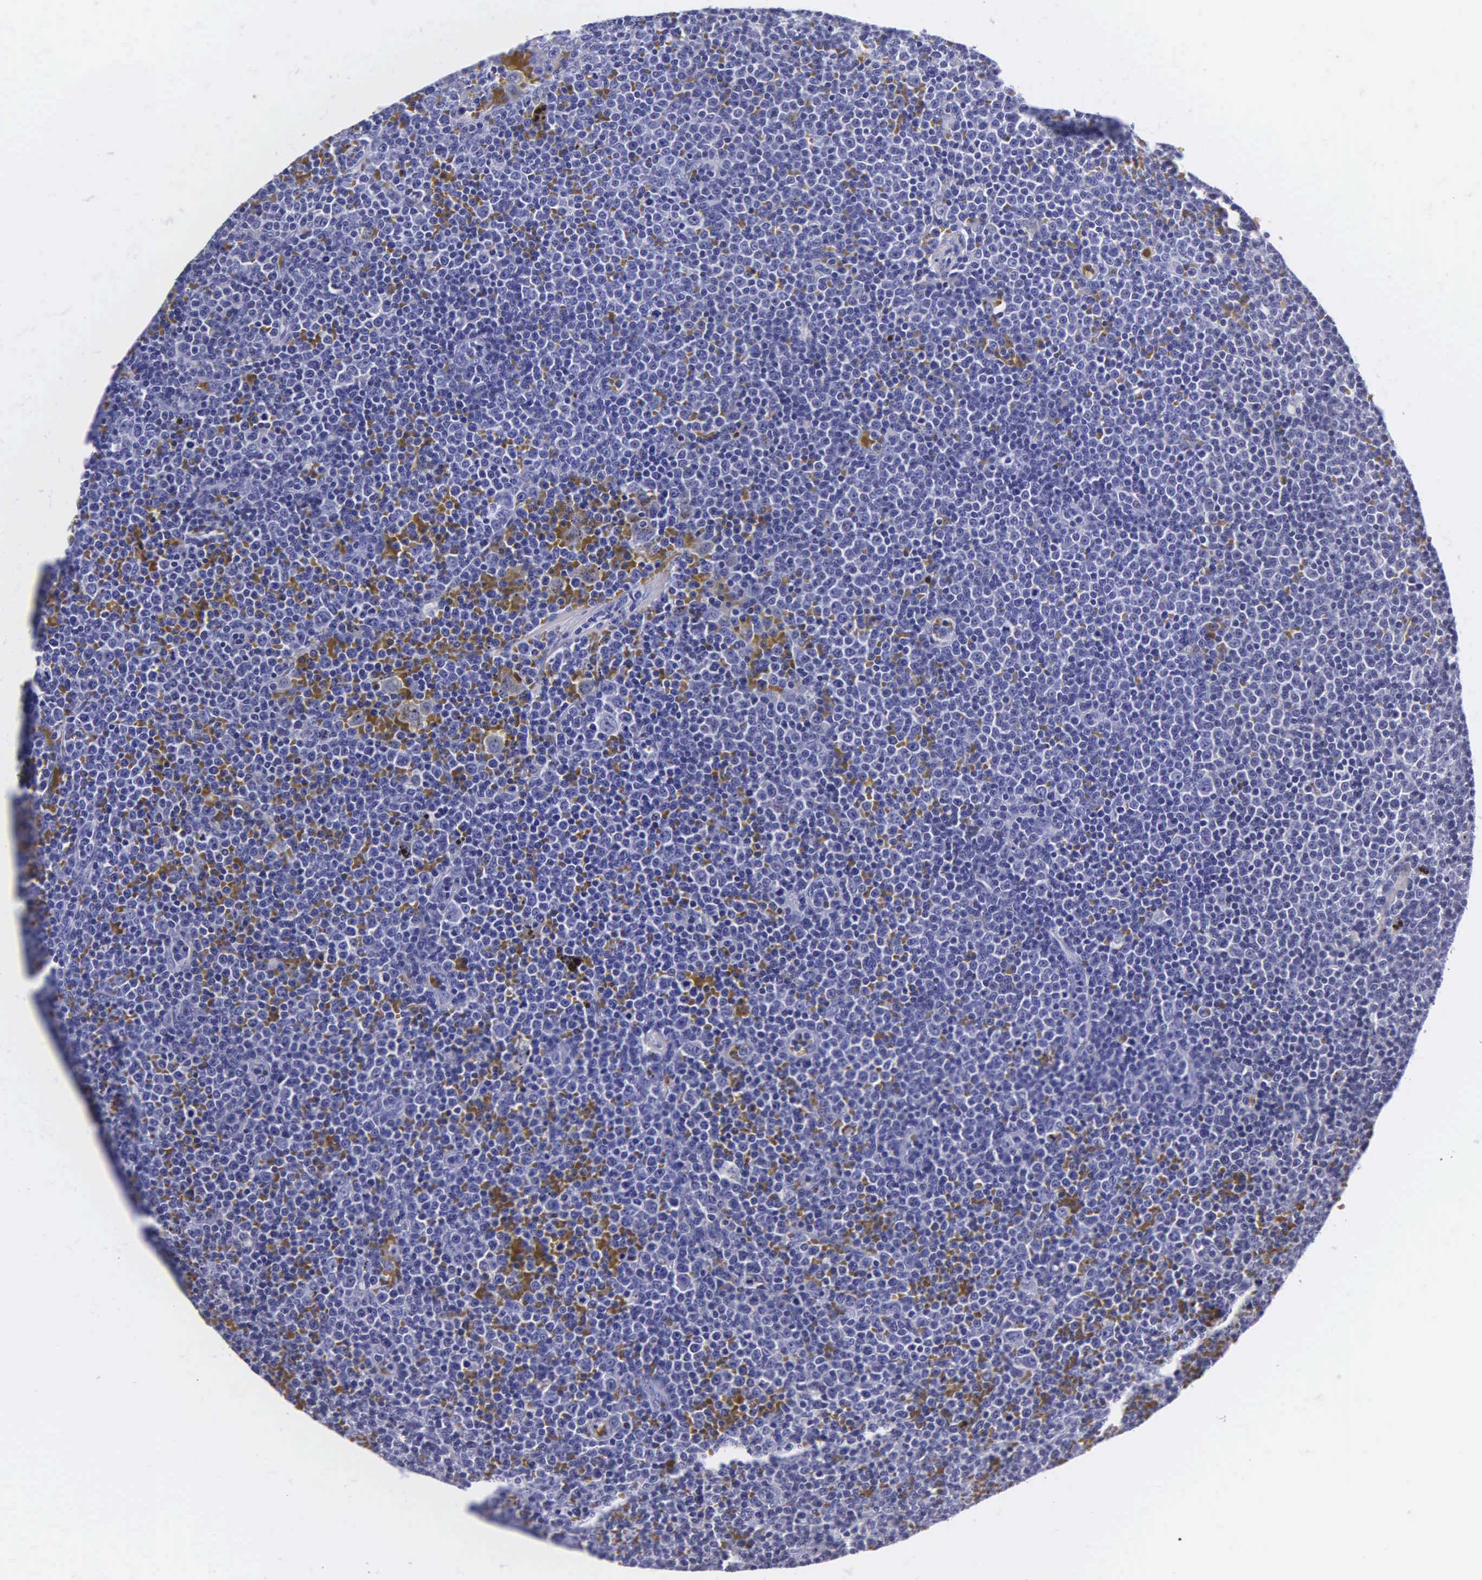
{"staining": {"intensity": "negative", "quantity": "none", "location": "none"}, "tissue": "lymphoma", "cell_type": "Tumor cells", "image_type": "cancer", "snomed": [{"axis": "morphology", "description": "Malignant lymphoma, non-Hodgkin's type, Low grade"}, {"axis": "topography", "description": "Lymph node"}], "caption": "Tumor cells show no significant positivity in lymphoma.", "gene": "MB", "patient": {"sex": "male", "age": 50}}